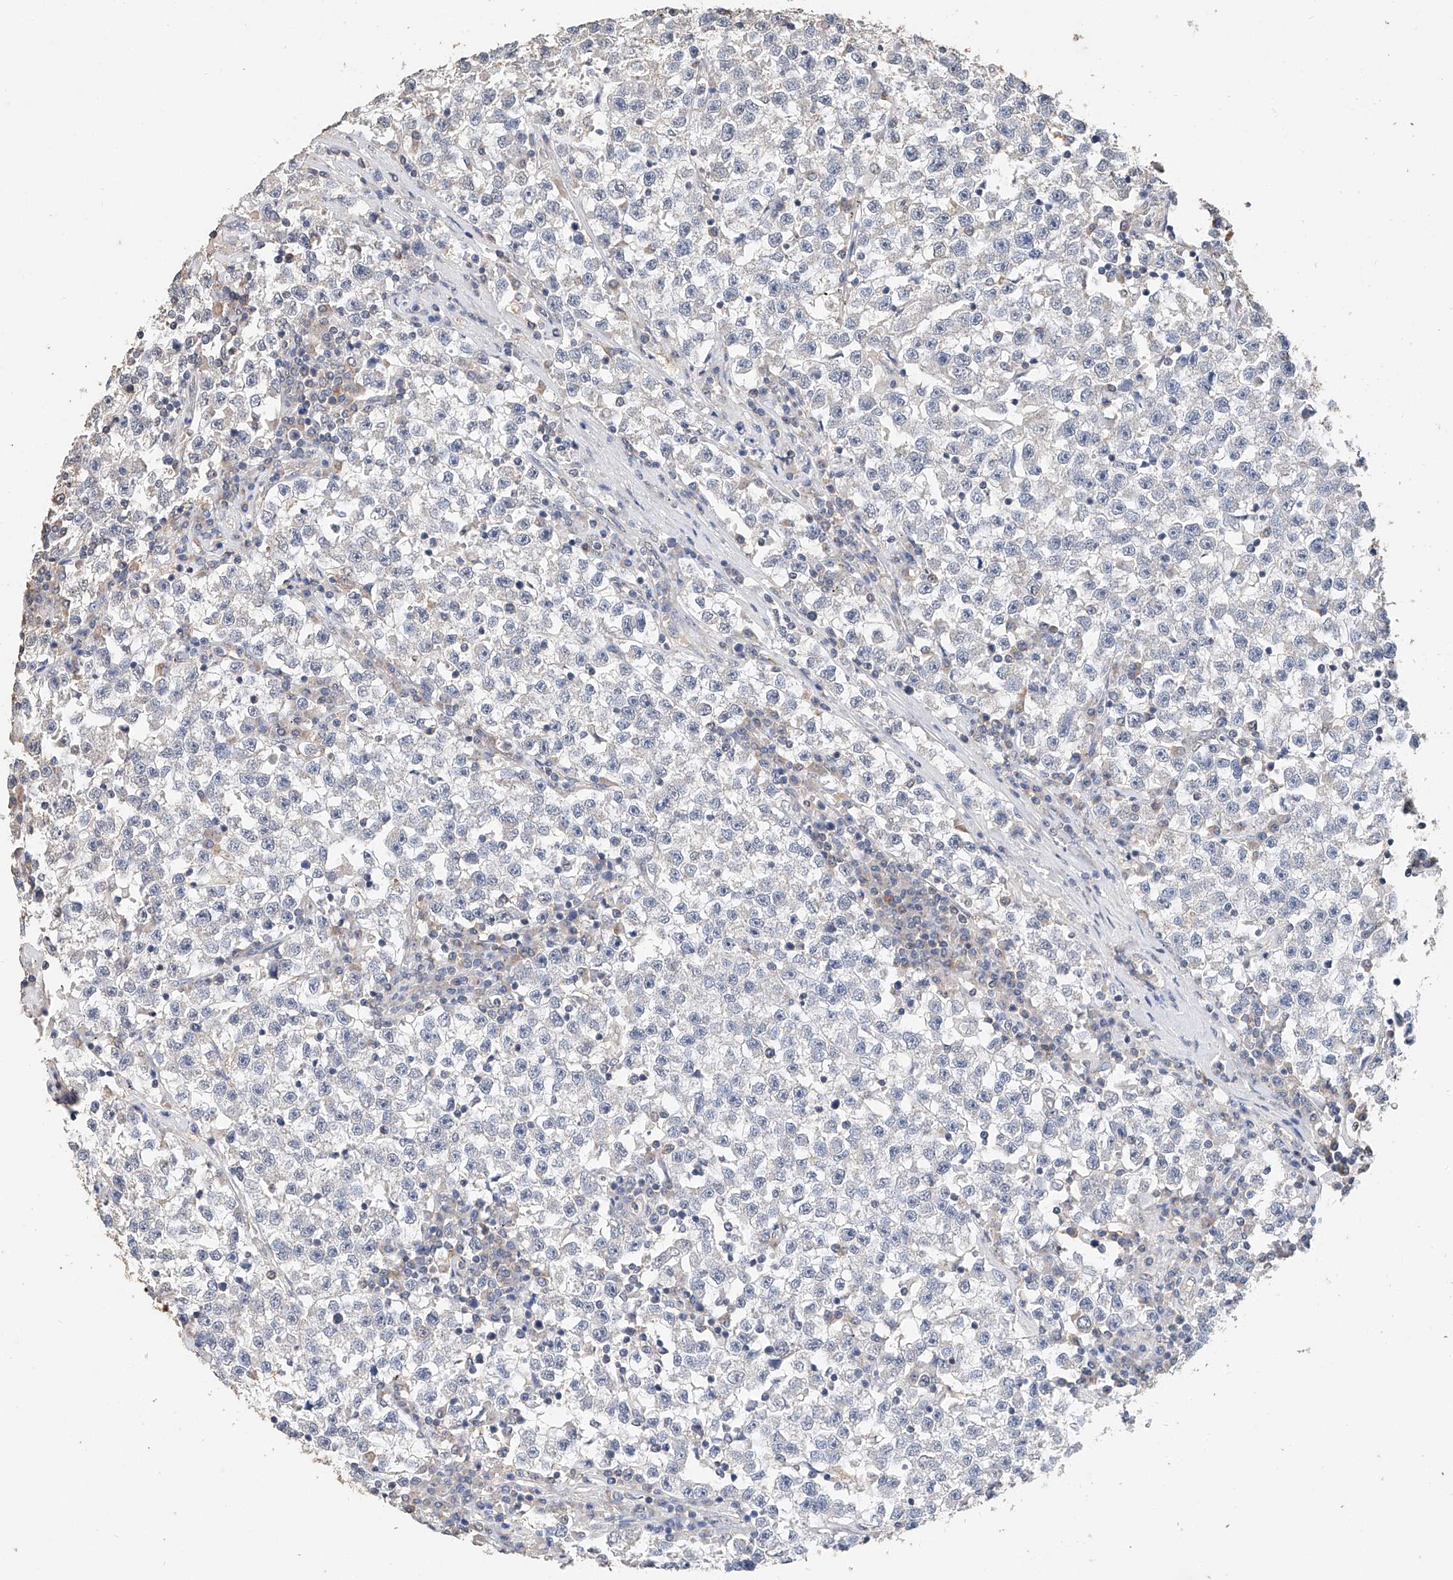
{"staining": {"intensity": "negative", "quantity": "none", "location": "none"}, "tissue": "testis cancer", "cell_type": "Tumor cells", "image_type": "cancer", "snomed": [{"axis": "morphology", "description": "Seminoma, NOS"}, {"axis": "topography", "description": "Testis"}], "caption": "High power microscopy photomicrograph of an immunohistochemistry (IHC) histopathology image of seminoma (testis), revealing no significant positivity in tumor cells.", "gene": "CERS4", "patient": {"sex": "male", "age": 22}}